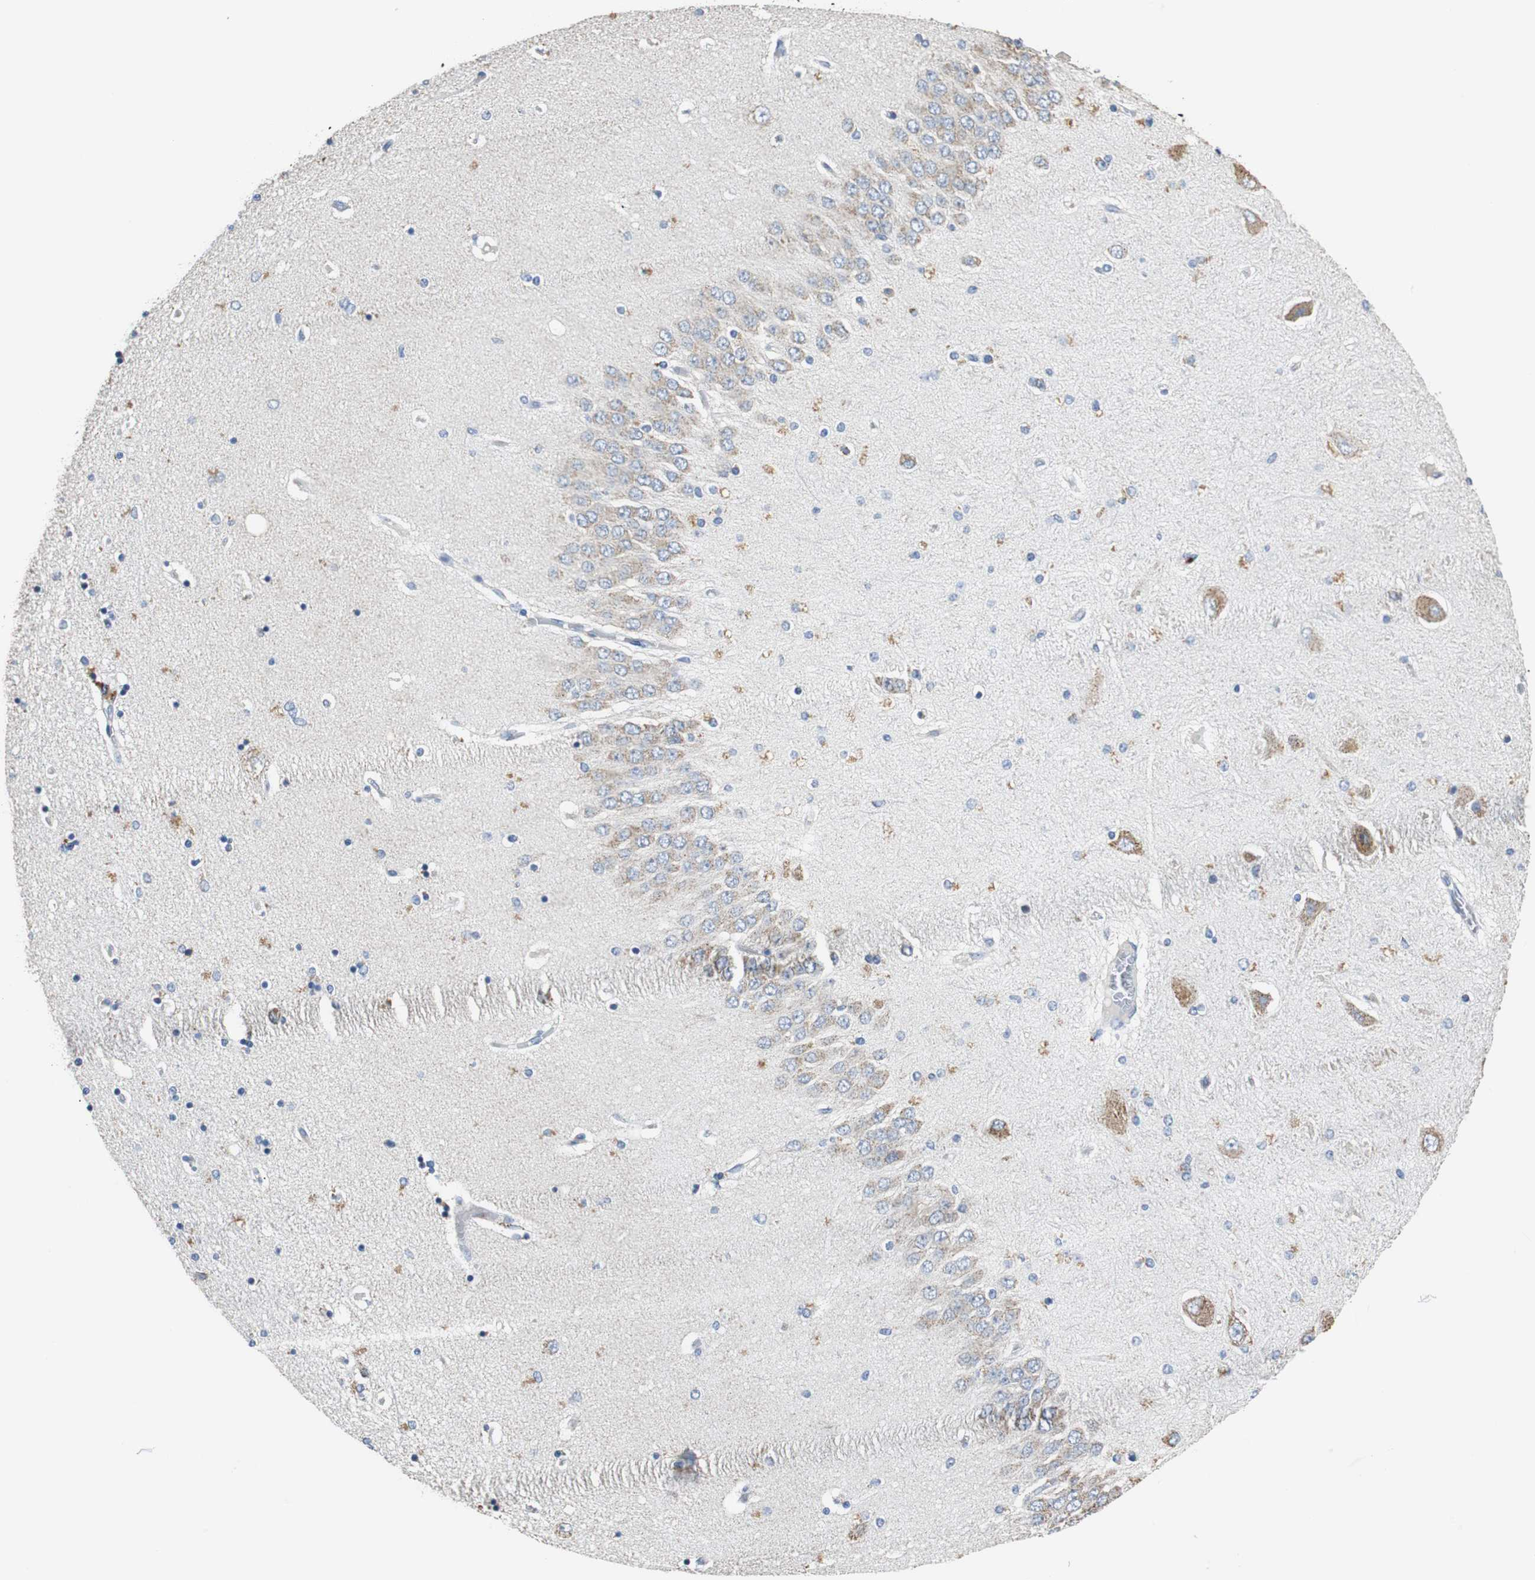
{"staining": {"intensity": "negative", "quantity": "none", "location": "none"}, "tissue": "hippocampus", "cell_type": "Glial cells", "image_type": "normal", "snomed": [{"axis": "morphology", "description": "Normal tissue, NOS"}, {"axis": "topography", "description": "Hippocampus"}], "caption": "Hippocampus stained for a protein using IHC demonstrates no expression glial cells.", "gene": "PCK1", "patient": {"sex": "female", "age": 54}}